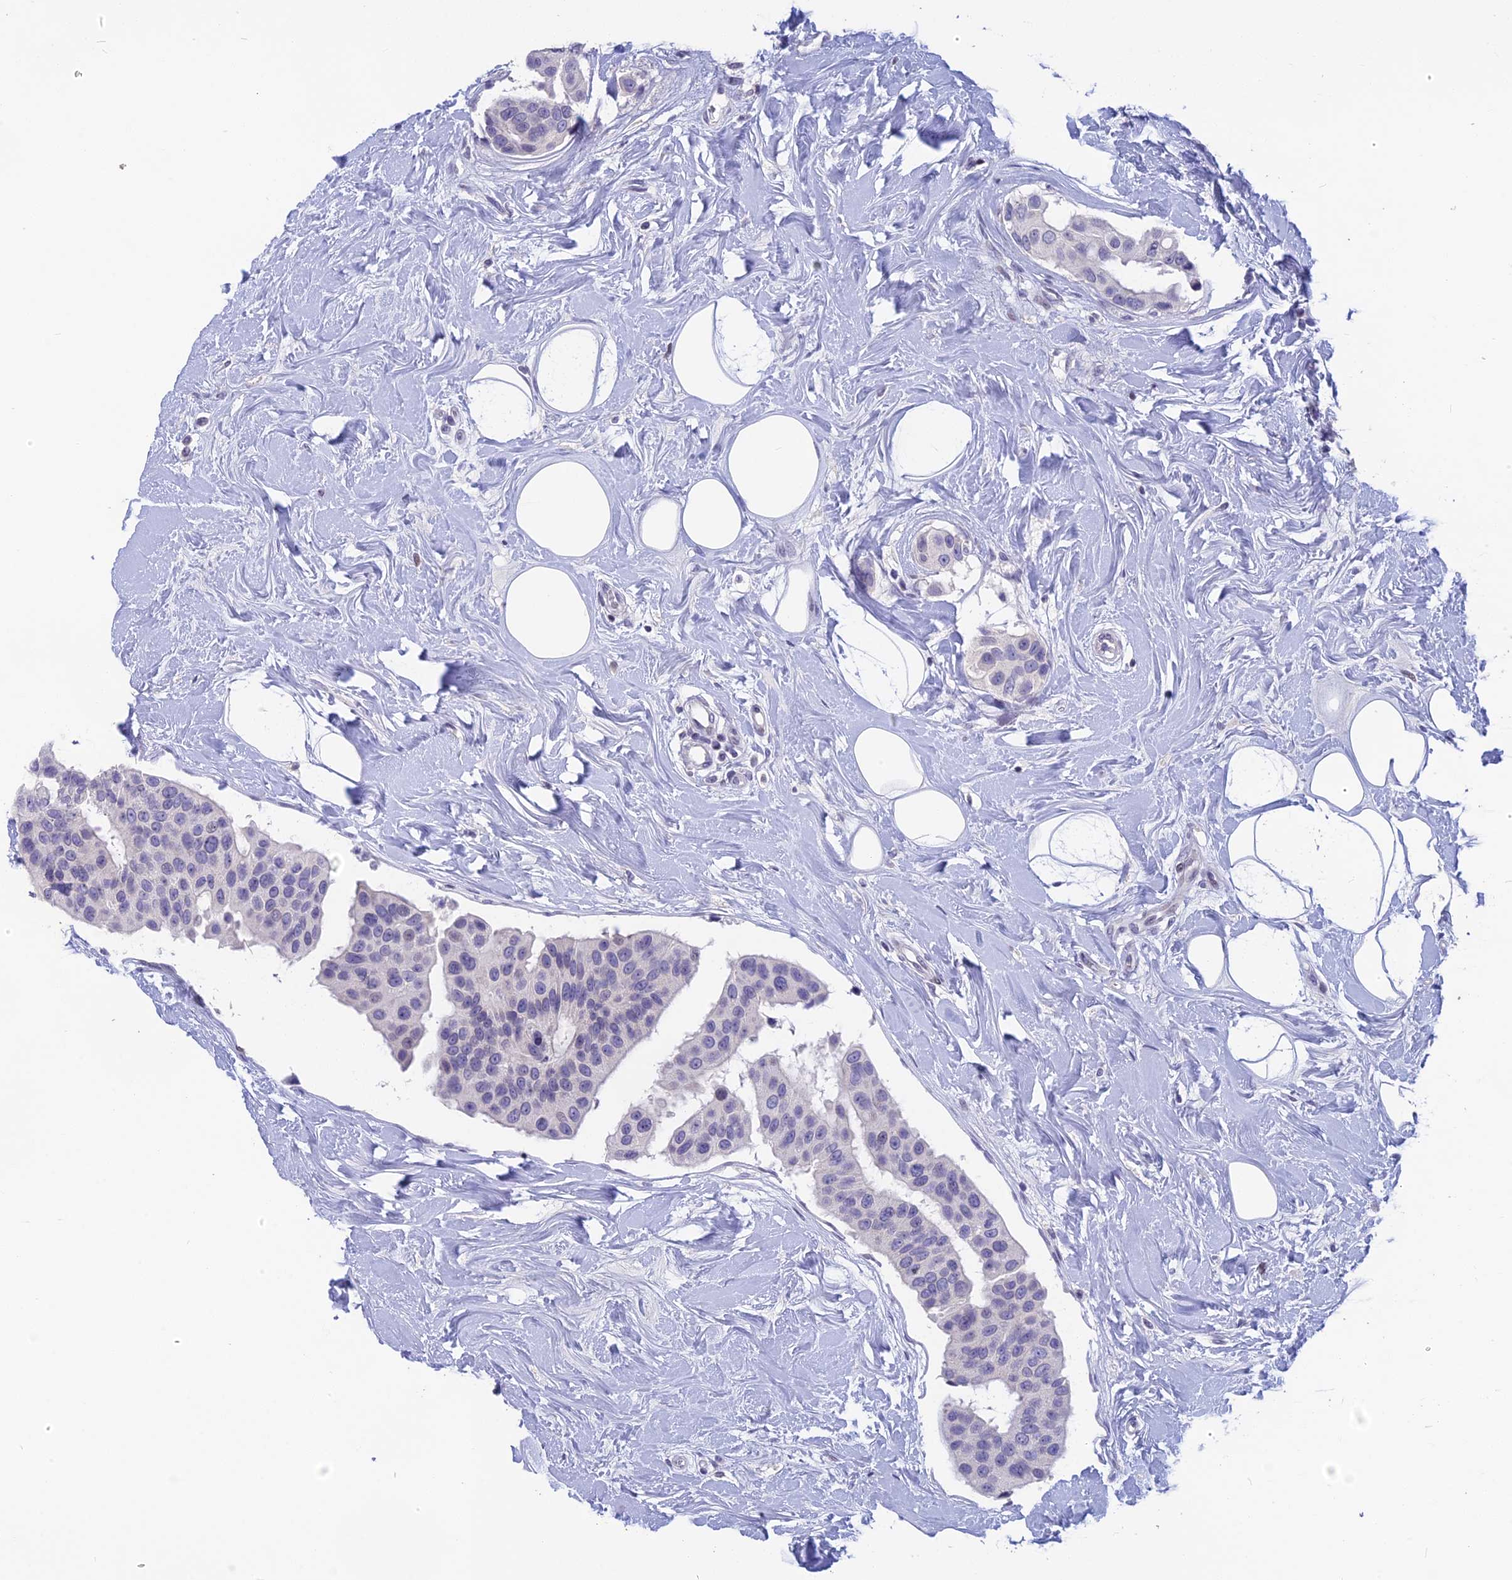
{"staining": {"intensity": "negative", "quantity": "none", "location": "none"}, "tissue": "breast cancer", "cell_type": "Tumor cells", "image_type": "cancer", "snomed": [{"axis": "morphology", "description": "Normal tissue, NOS"}, {"axis": "morphology", "description": "Duct carcinoma"}, {"axis": "topography", "description": "Breast"}], "caption": "Tumor cells are negative for brown protein staining in breast intraductal carcinoma.", "gene": "TMEM134", "patient": {"sex": "female", "age": 39}}